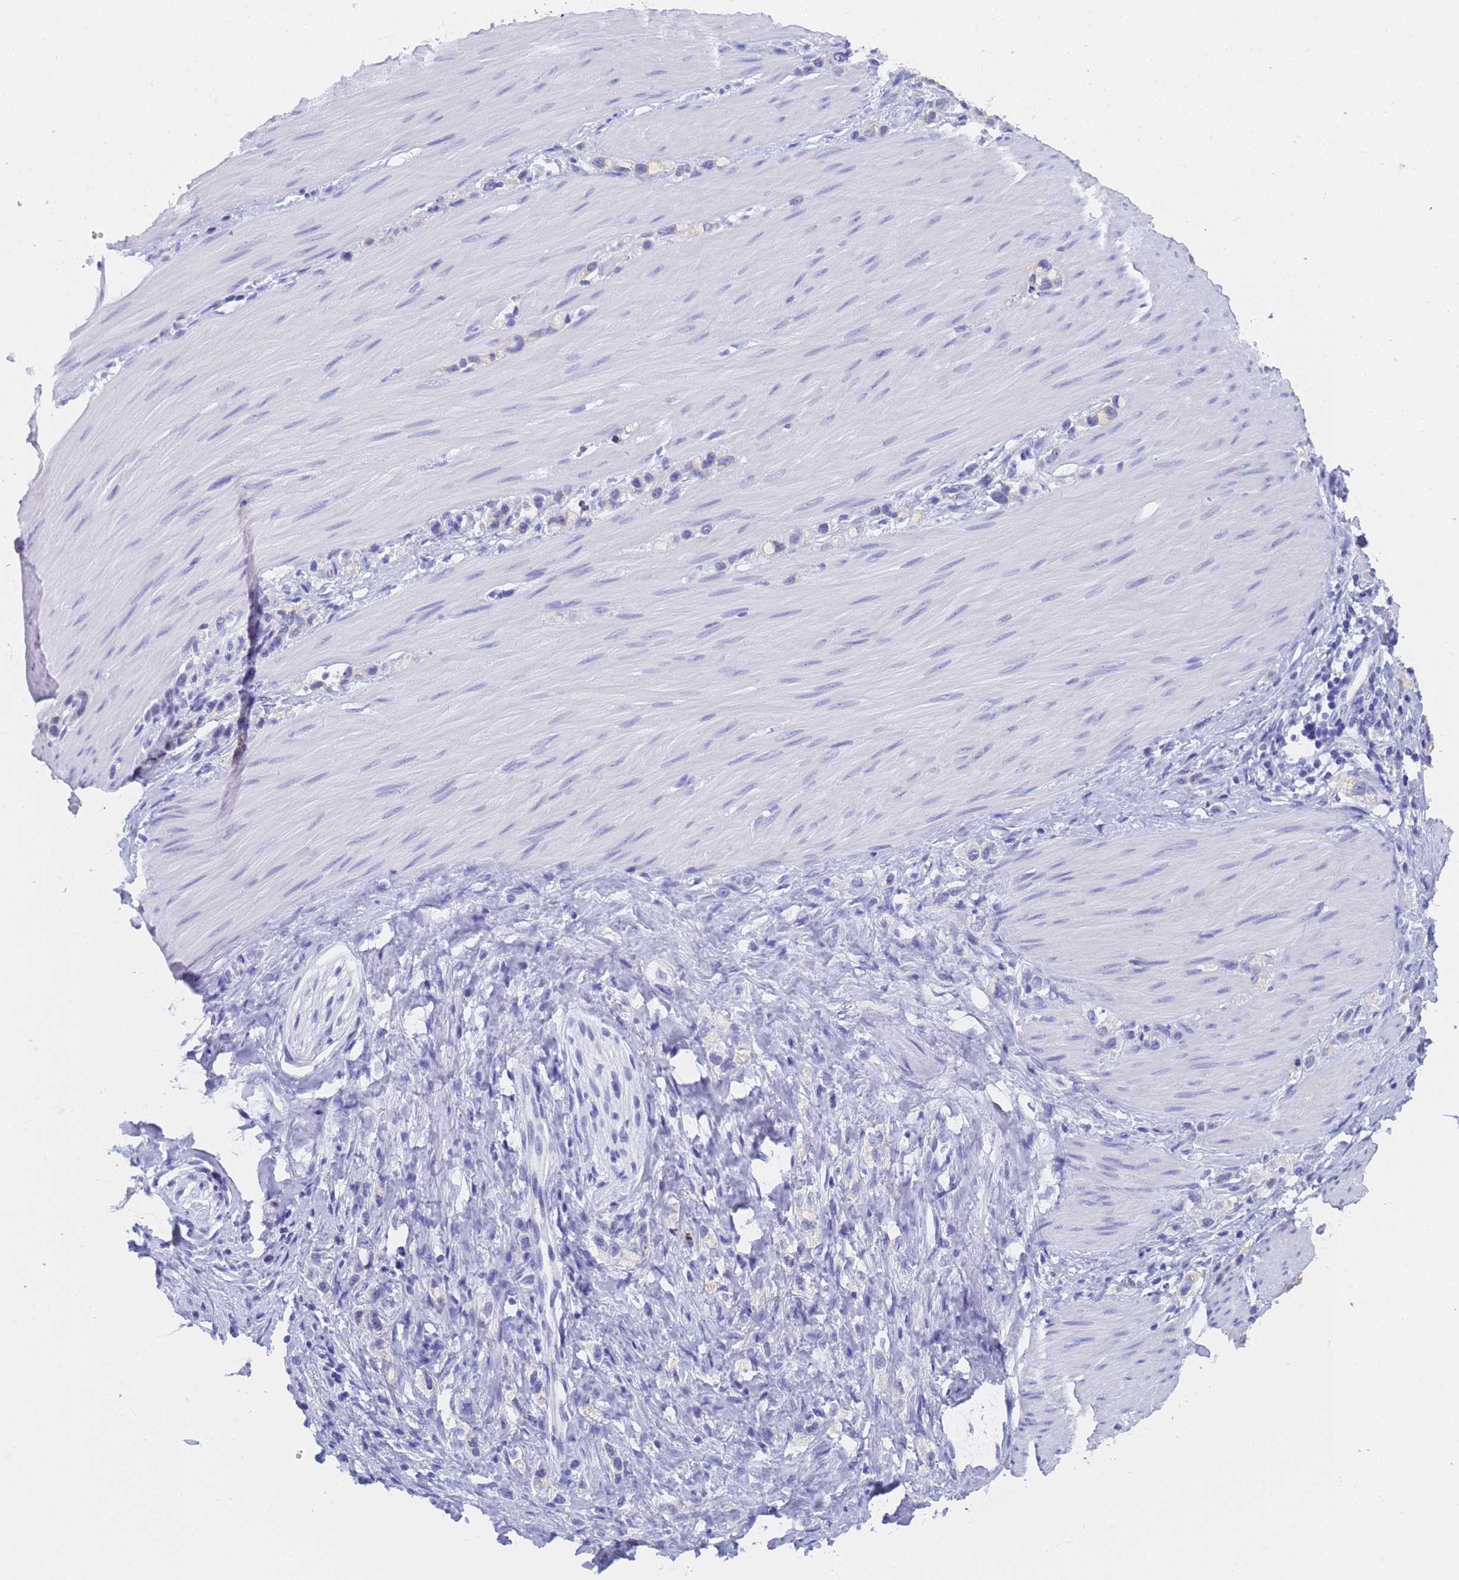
{"staining": {"intensity": "negative", "quantity": "none", "location": "none"}, "tissue": "stomach cancer", "cell_type": "Tumor cells", "image_type": "cancer", "snomed": [{"axis": "morphology", "description": "Adenocarcinoma, NOS"}, {"axis": "topography", "description": "Stomach"}], "caption": "IHC of stomach adenocarcinoma displays no staining in tumor cells. Brightfield microscopy of immunohistochemistry (IHC) stained with DAB (3,3'-diaminobenzidine) (brown) and hematoxylin (blue), captured at high magnification.", "gene": "STATH", "patient": {"sex": "female", "age": 65}}